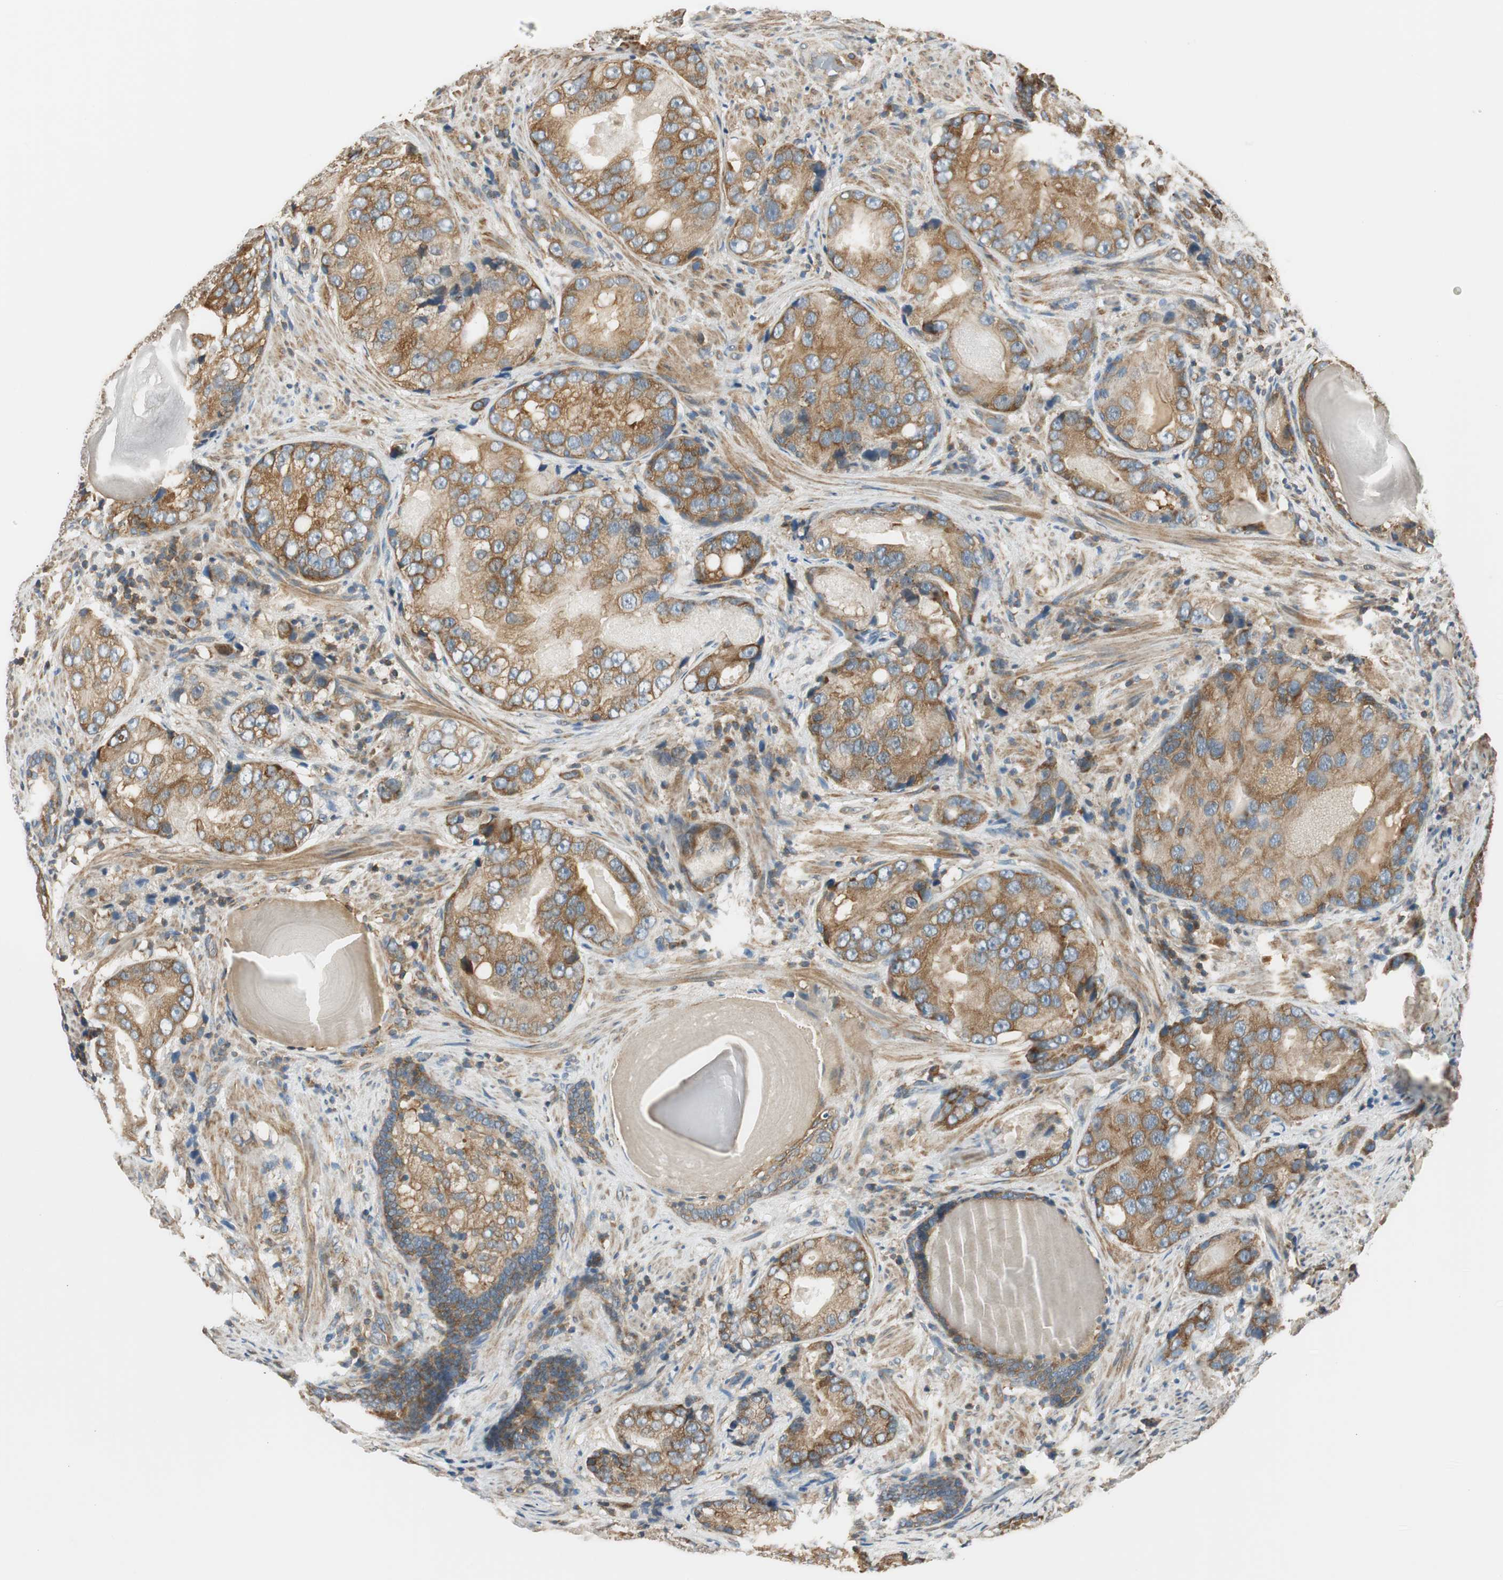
{"staining": {"intensity": "moderate", "quantity": ">75%", "location": "cytoplasmic/membranous"}, "tissue": "prostate cancer", "cell_type": "Tumor cells", "image_type": "cancer", "snomed": [{"axis": "morphology", "description": "Adenocarcinoma, High grade"}, {"axis": "topography", "description": "Prostate"}], "caption": "Immunohistochemical staining of prostate cancer shows medium levels of moderate cytoplasmic/membranous protein staining in approximately >75% of tumor cells. The protein is stained brown, and the nuclei are stained in blue (DAB (3,3'-diaminobenzidine) IHC with brightfield microscopy, high magnification).", "gene": "PI4K2B", "patient": {"sex": "male", "age": 66}}